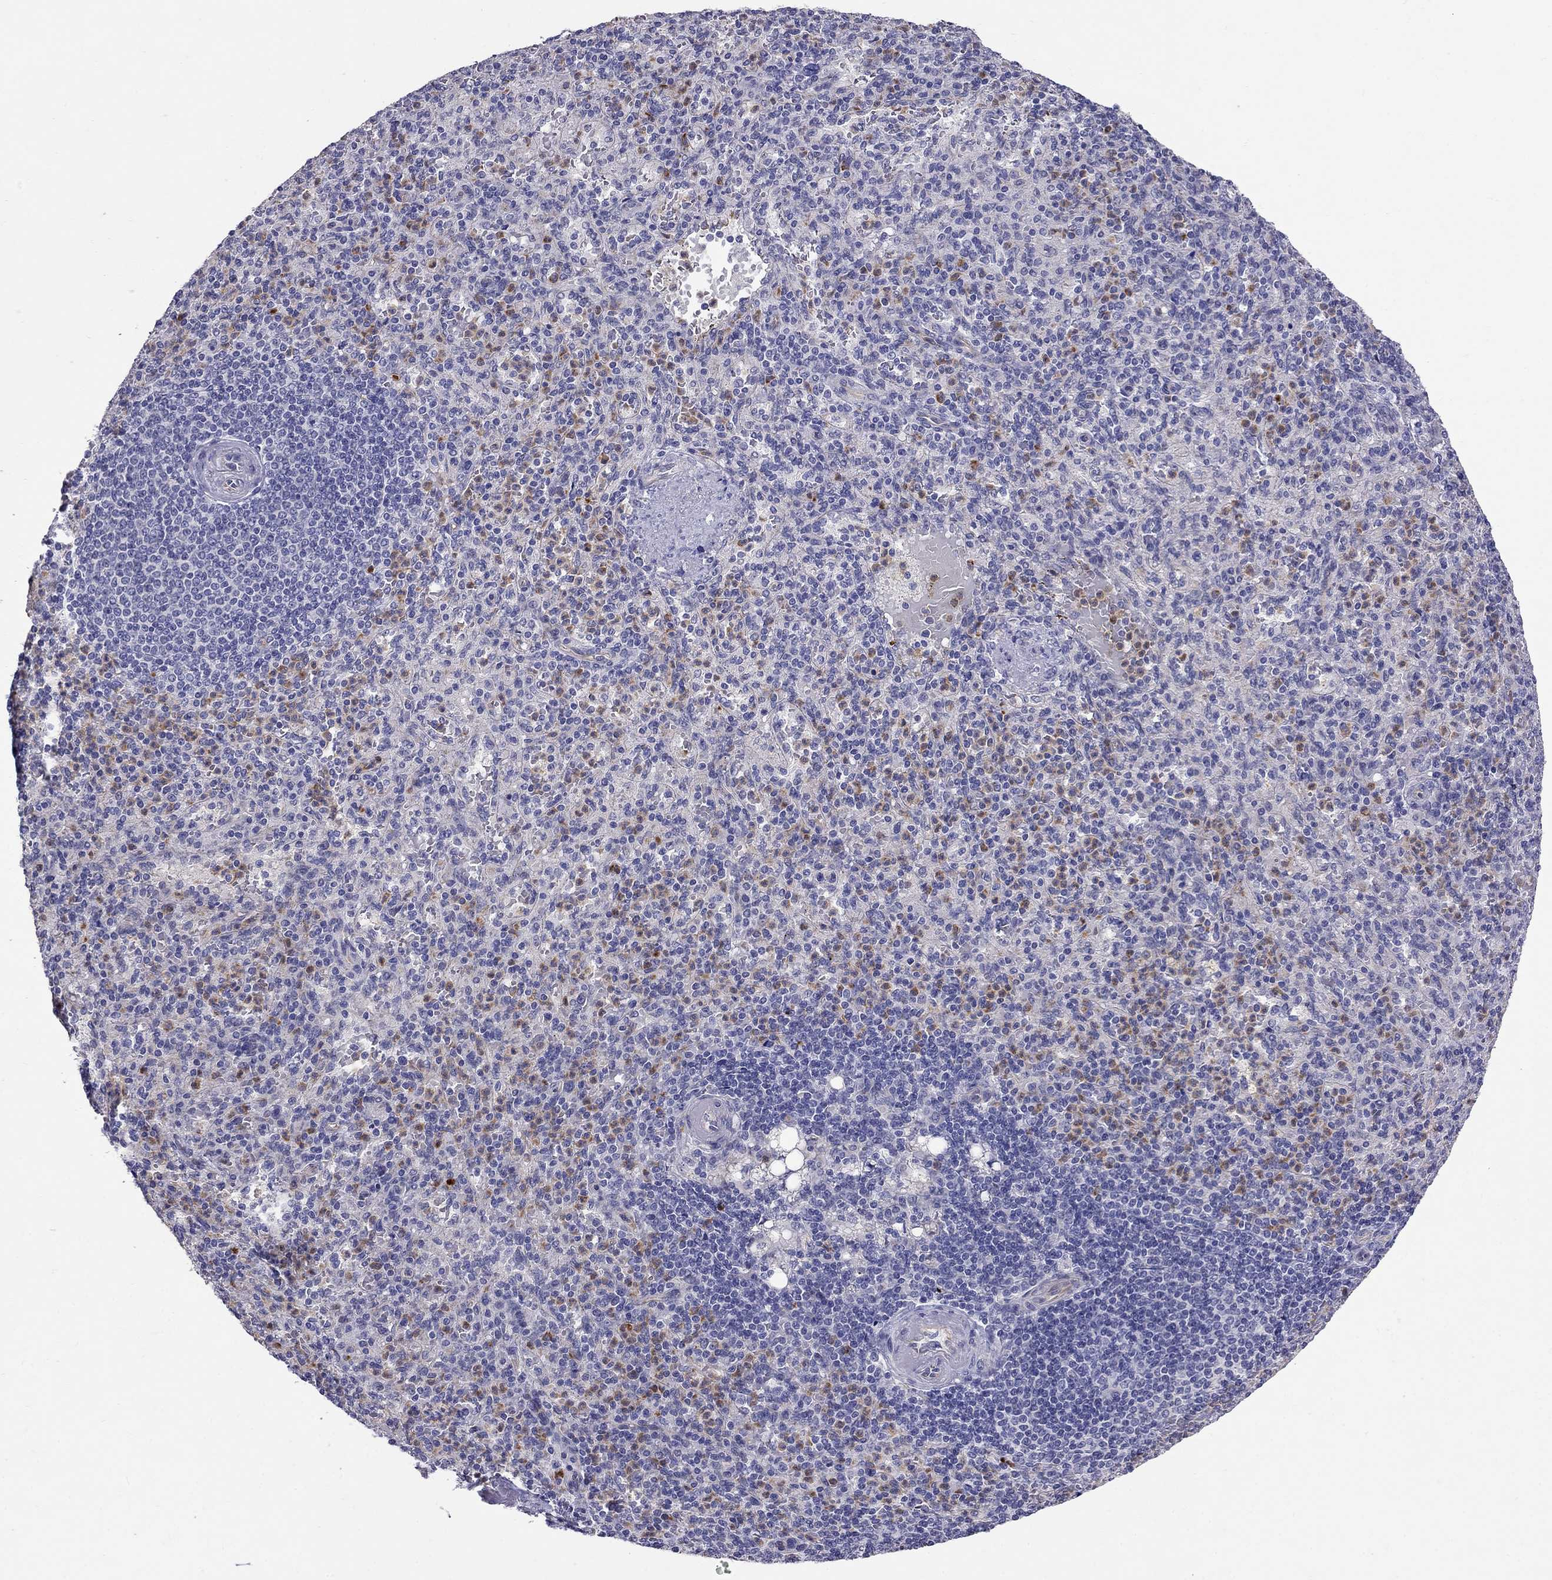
{"staining": {"intensity": "strong", "quantity": "<25%", "location": "cytoplasmic/membranous"}, "tissue": "spleen", "cell_type": "Cells in red pulp", "image_type": "normal", "snomed": [{"axis": "morphology", "description": "Normal tissue, NOS"}, {"axis": "topography", "description": "Spleen"}], "caption": "Brown immunohistochemical staining in normal spleen exhibits strong cytoplasmic/membranous expression in approximately <25% of cells in red pulp. Immunohistochemistry stains the protein of interest in brown and the nuclei are stained blue.", "gene": "SPINT4", "patient": {"sex": "female", "age": 74}}